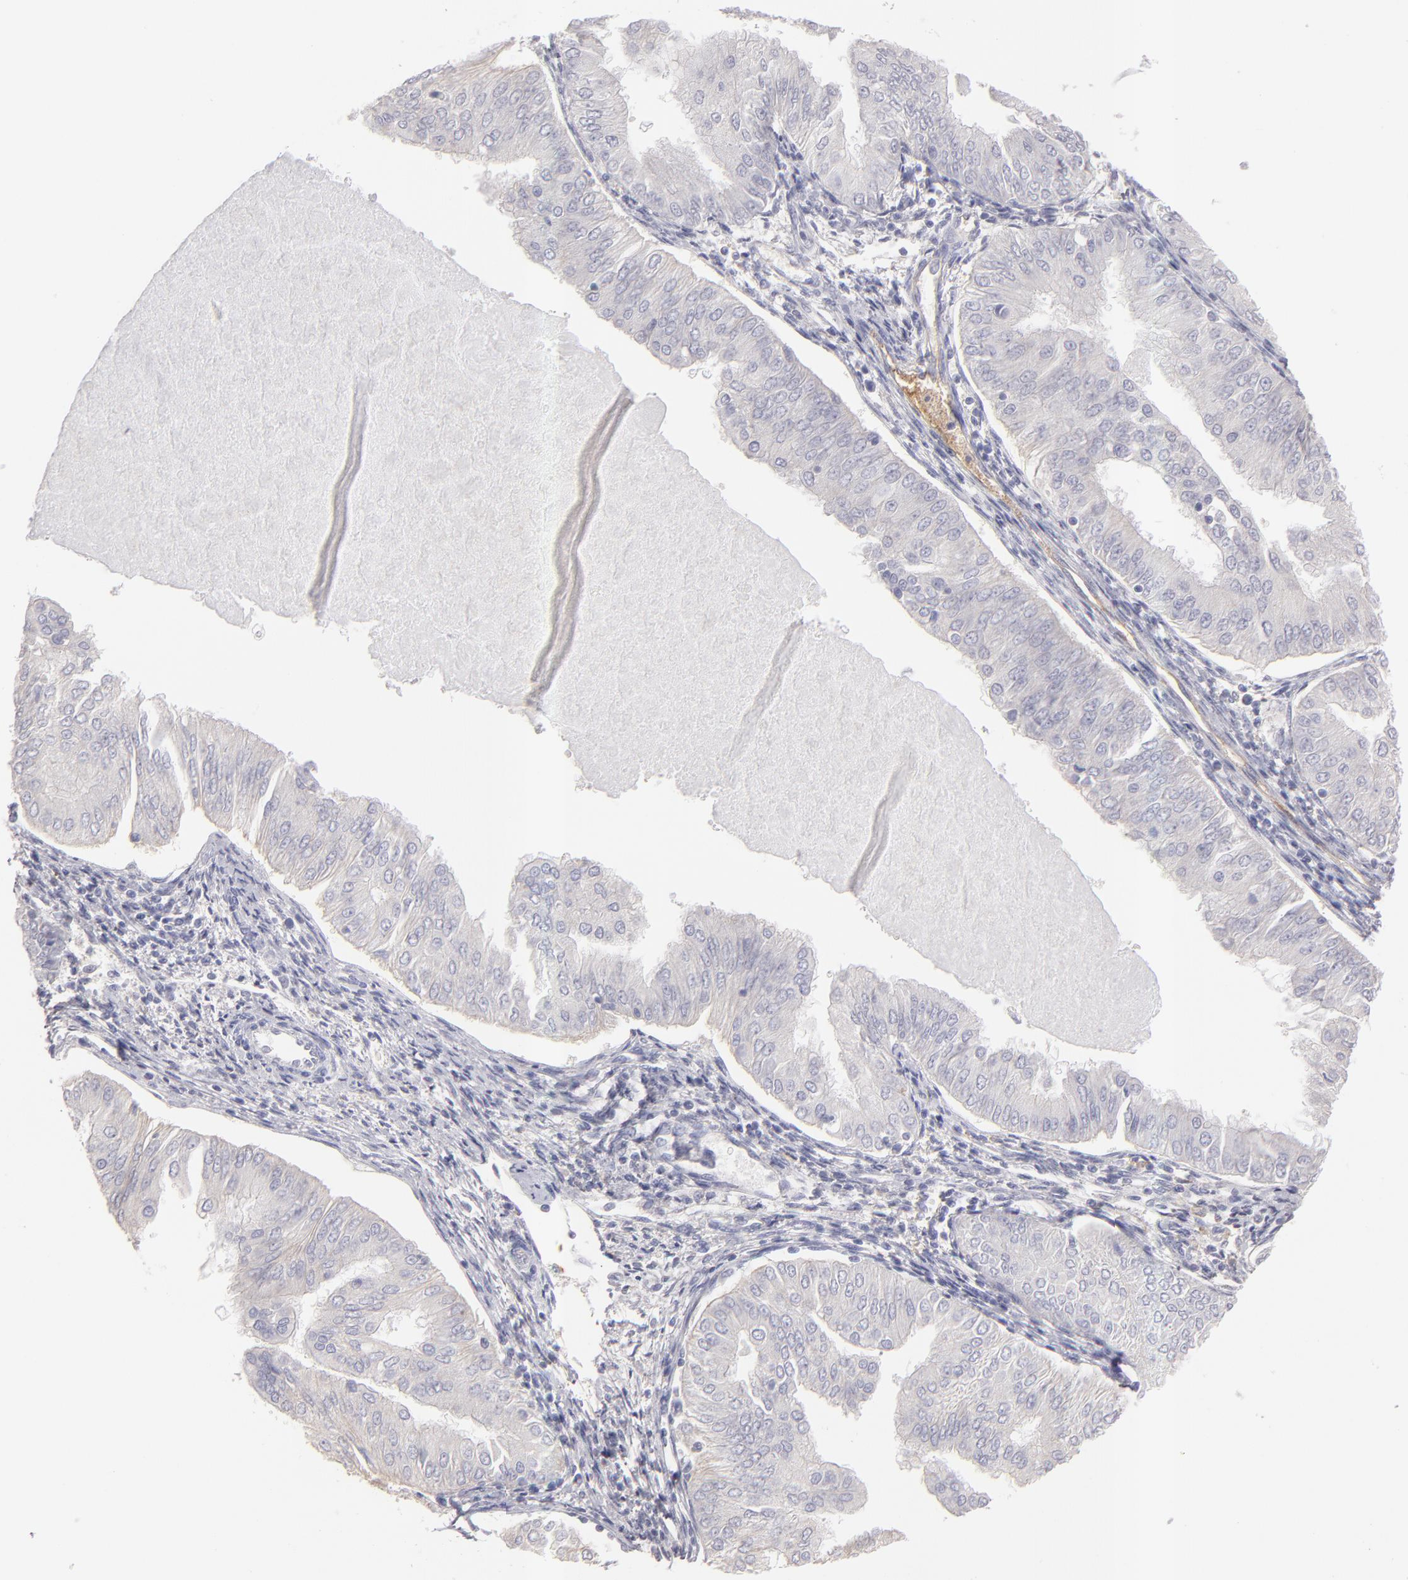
{"staining": {"intensity": "negative", "quantity": "none", "location": "none"}, "tissue": "endometrial cancer", "cell_type": "Tumor cells", "image_type": "cancer", "snomed": [{"axis": "morphology", "description": "Adenocarcinoma, NOS"}, {"axis": "topography", "description": "Endometrium"}], "caption": "There is no significant positivity in tumor cells of endometrial cancer. (Immunohistochemistry, brightfield microscopy, high magnification).", "gene": "ABCC4", "patient": {"sex": "female", "age": 53}}